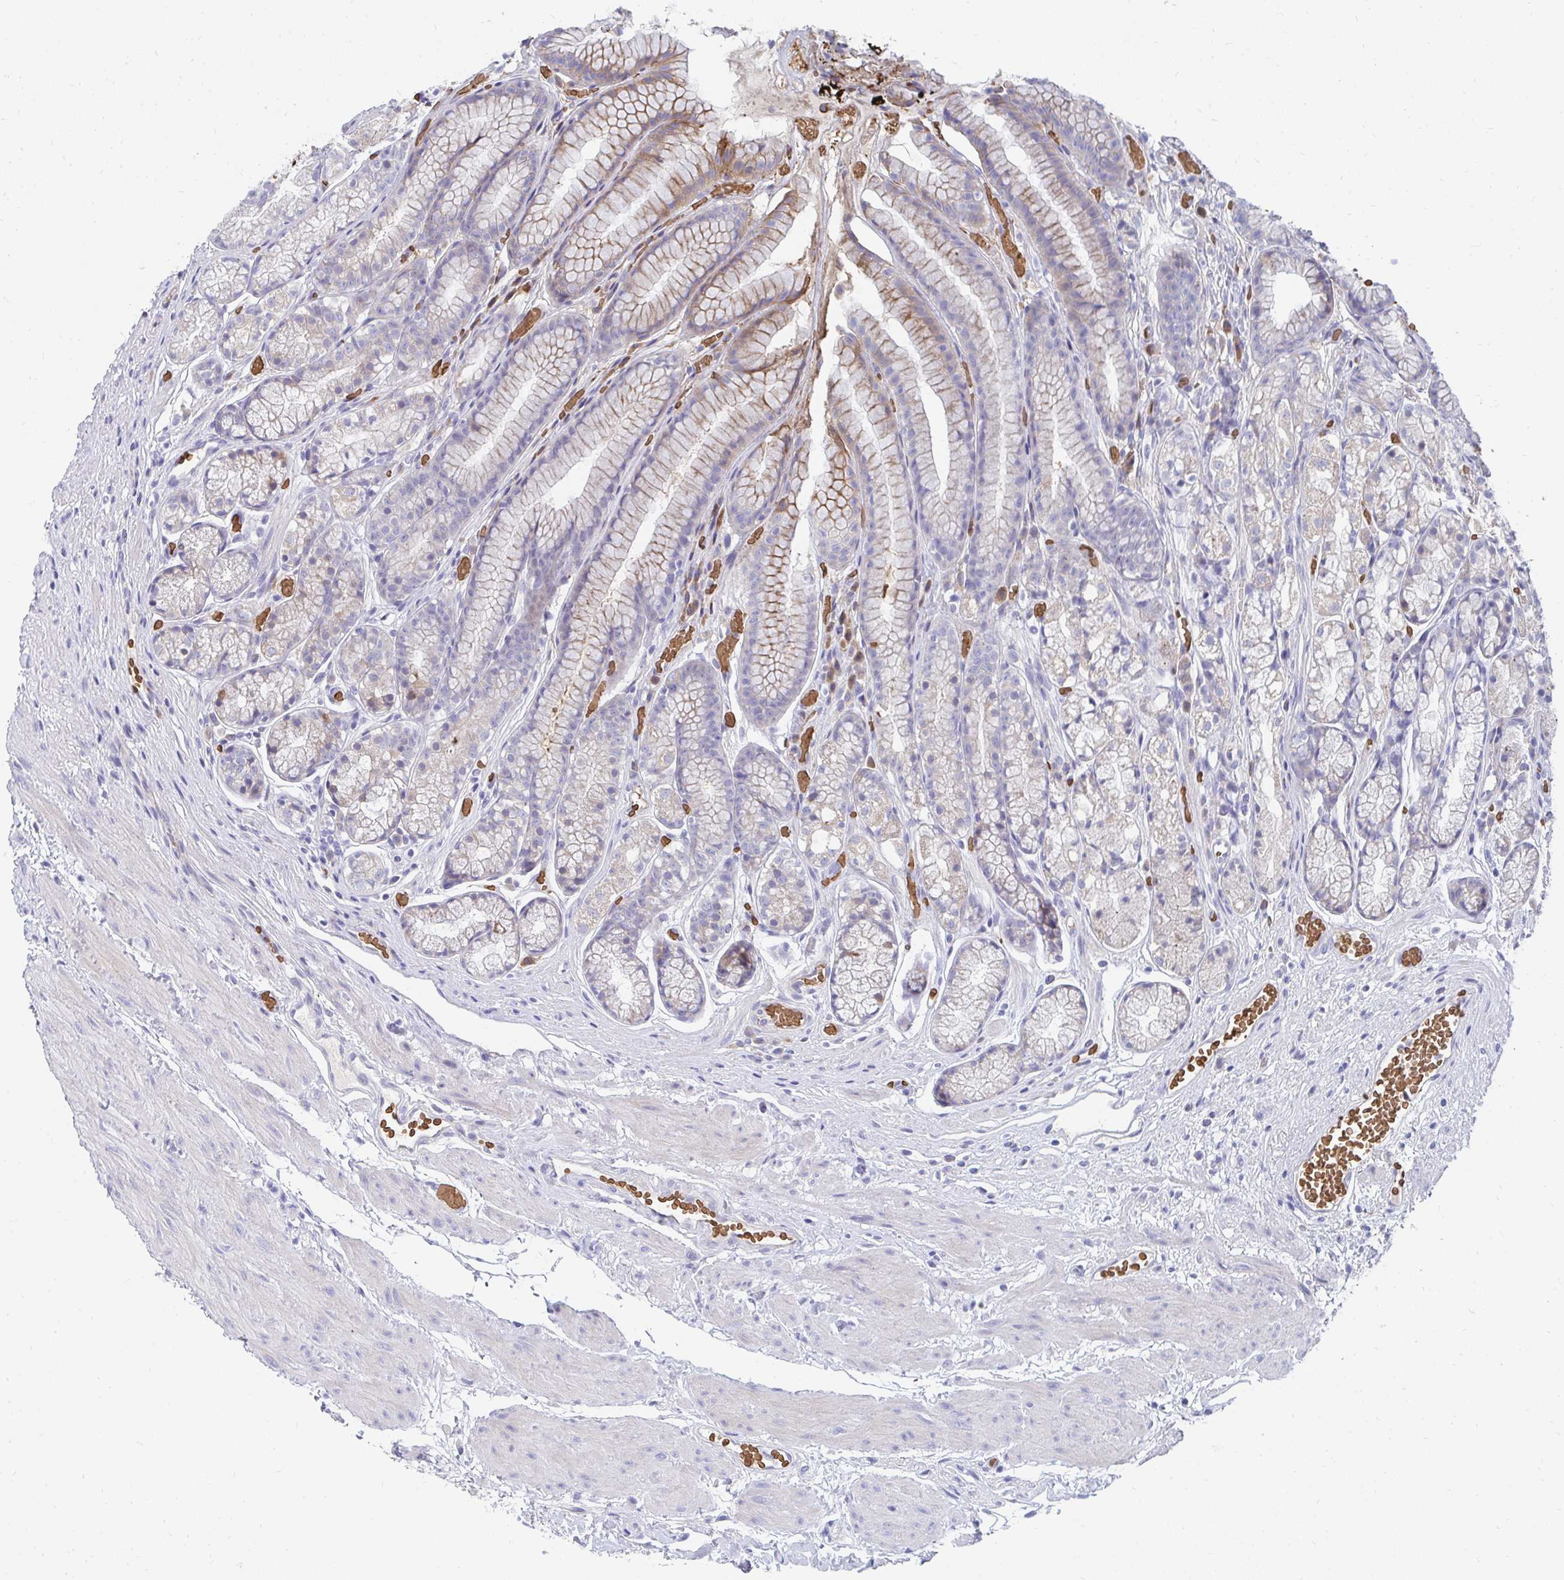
{"staining": {"intensity": "weak", "quantity": "<25%", "location": "cytoplasmic/membranous"}, "tissue": "stomach", "cell_type": "Glandular cells", "image_type": "normal", "snomed": [{"axis": "morphology", "description": "Normal tissue, NOS"}, {"axis": "topography", "description": "Smooth muscle"}, {"axis": "topography", "description": "Stomach"}], "caption": "An image of human stomach is negative for staining in glandular cells. (DAB (3,3'-diaminobenzidine) immunohistochemistry with hematoxylin counter stain).", "gene": "MROH2B", "patient": {"sex": "male", "age": 70}}